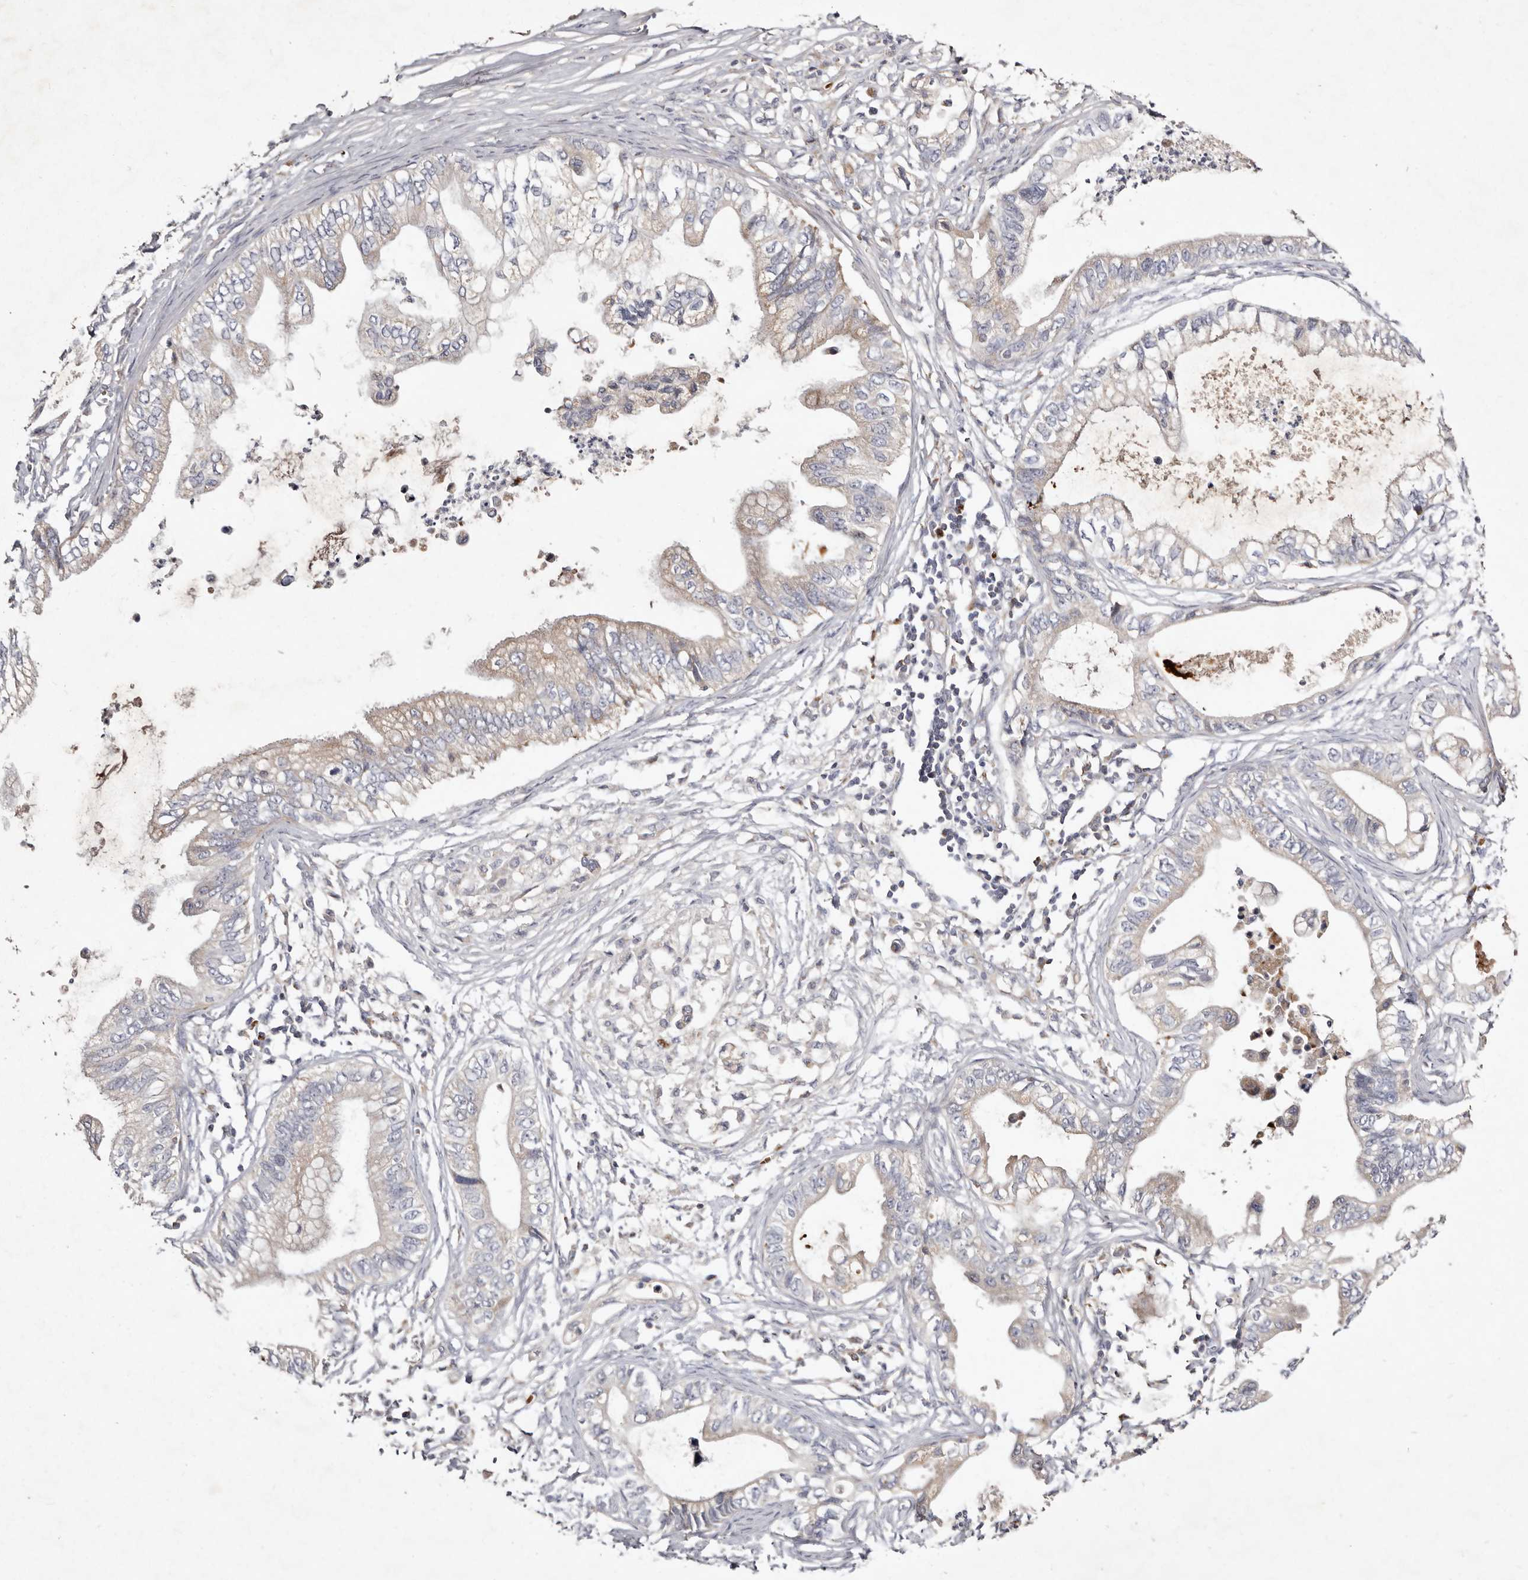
{"staining": {"intensity": "weak", "quantity": "<25%", "location": "cytoplasmic/membranous"}, "tissue": "pancreatic cancer", "cell_type": "Tumor cells", "image_type": "cancer", "snomed": [{"axis": "morphology", "description": "Adenocarcinoma, NOS"}, {"axis": "topography", "description": "Pancreas"}], "caption": "A high-resolution image shows IHC staining of pancreatic adenocarcinoma, which demonstrates no significant positivity in tumor cells.", "gene": "SLC25A20", "patient": {"sex": "male", "age": 56}}